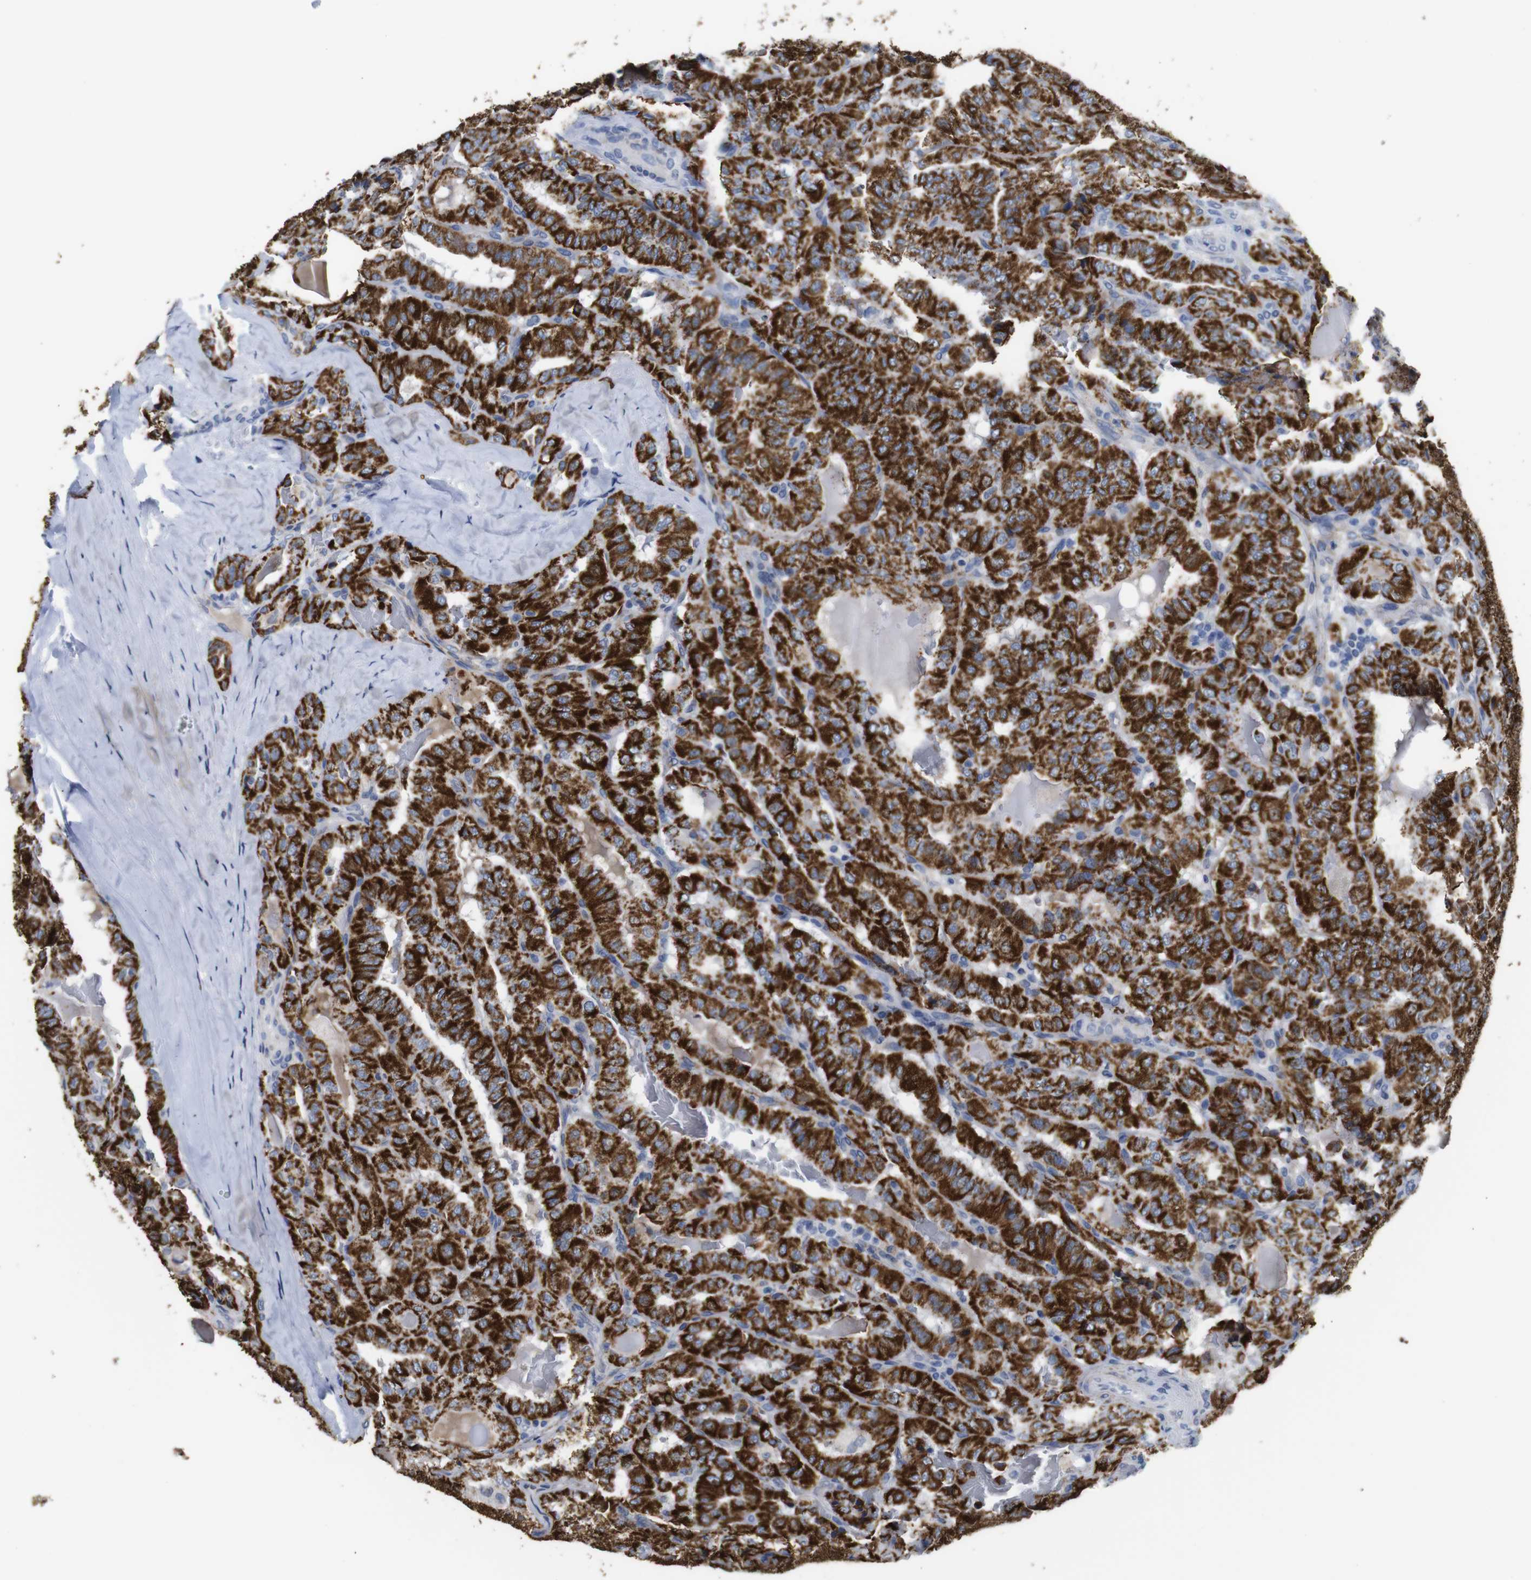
{"staining": {"intensity": "strong", "quantity": ">75%", "location": "cytoplasmic/membranous"}, "tissue": "thyroid cancer", "cell_type": "Tumor cells", "image_type": "cancer", "snomed": [{"axis": "morphology", "description": "Papillary adenocarcinoma, NOS"}, {"axis": "topography", "description": "Thyroid gland"}], "caption": "IHC photomicrograph of neoplastic tissue: human thyroid papillary adenocarcinoma stained using IHC displays high levels of strong protein expression localized specifically in the cytoplasmic/membranous of tumor cells, appearing as a cytoplasmic/membranous brown color.", "gene": "MAOA", "patient": {"sex": "male", "age": 77}}